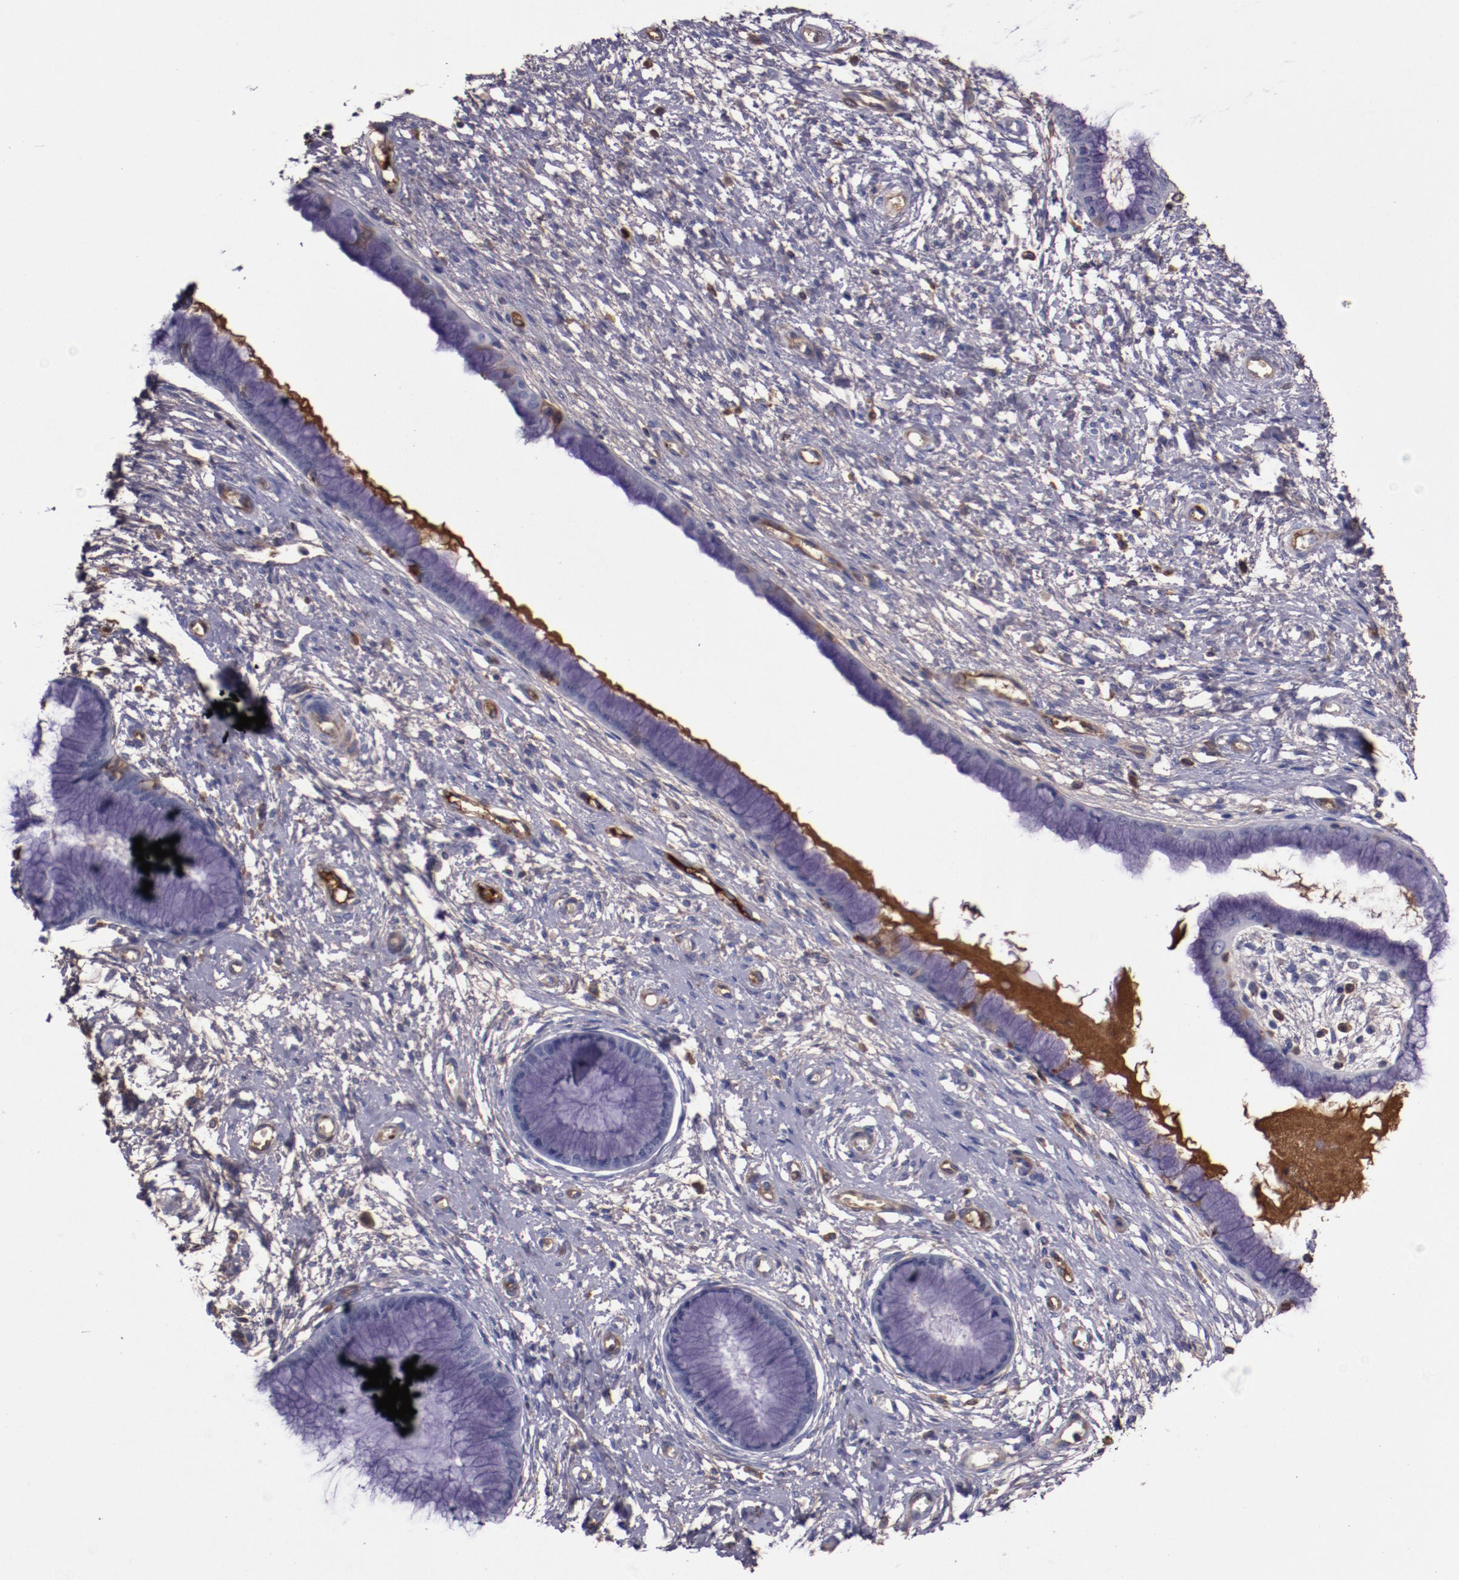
{"staining": {"intensity": "moderate", "quantity": "<25%", "location": "cytoplasmic/membranous"}, "tissue": "cervix", "cell_type": "Glandular cells", "image_type": "normal", "snomed": [{"axis": "morphology", "description": "Normal tissue, NOS"}, {"axis": "topography", "description": "Cervix"}], "caption": "Cervix stained with a brown dye demonstrates moderate cytoplasmic/membranous positive staining in approximately <25% of glandular cells.", "gene": "A2M", "patient": {"sex": "female", "age": 55}}